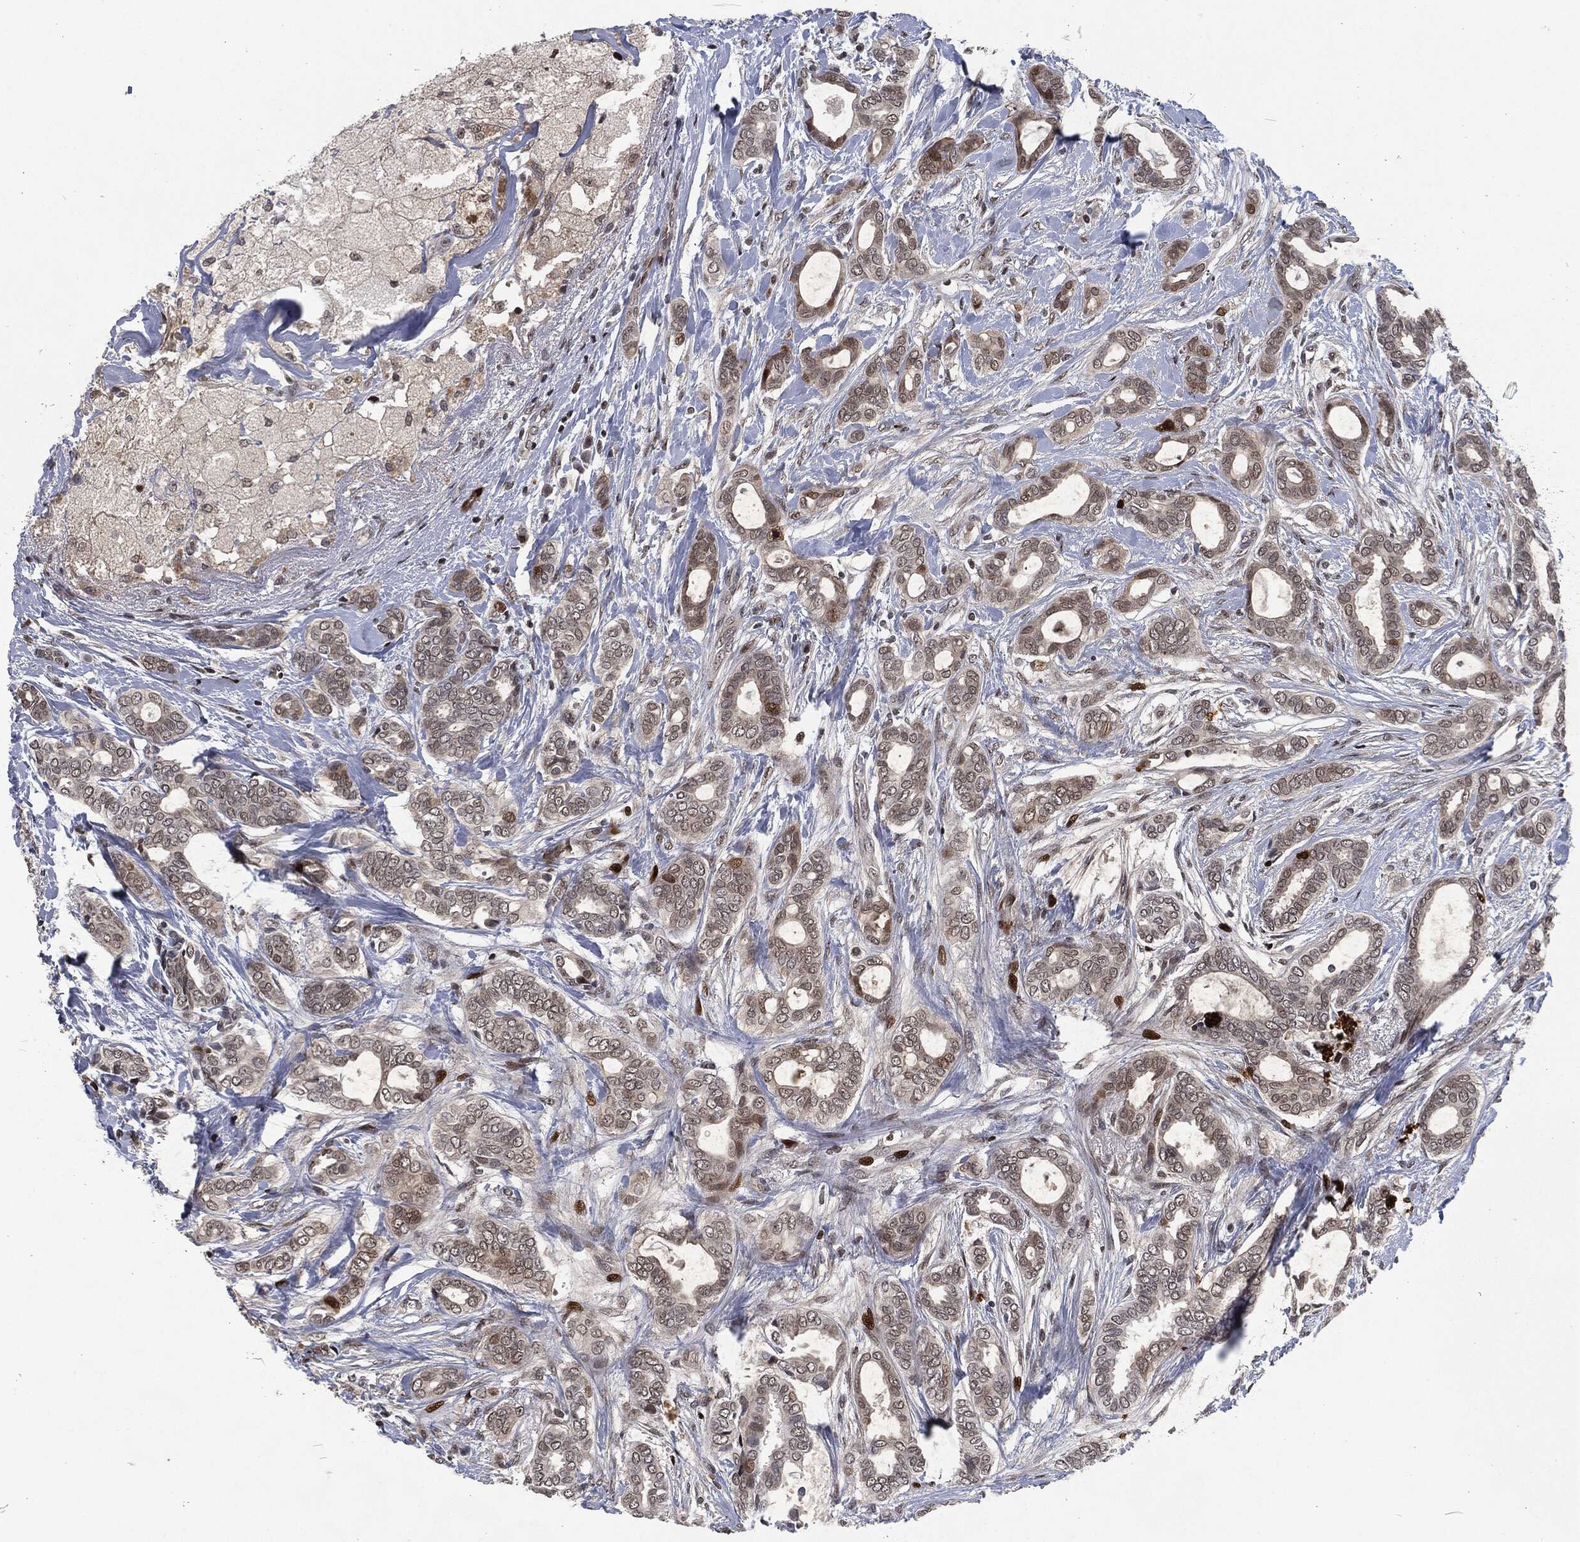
{"staining": {"intensity": "negative", "quantity": "none", "location": "none"}, "tissue": "breast cancer", "cell_type": "Tumor cells", "image_type": "cancer", "snomed": [{"axis": "morphology", "description": "Duct carcinoma"}, {"axis": "topography", "description": "Breast"}], "caption": "DAB (3,3'-diaminobenzidine) immunohistochemical staining of breast cancer displays no significant staining in tumor cells.", "gene": "EGFR", "patient": {"sex": "female", "age": 51}}